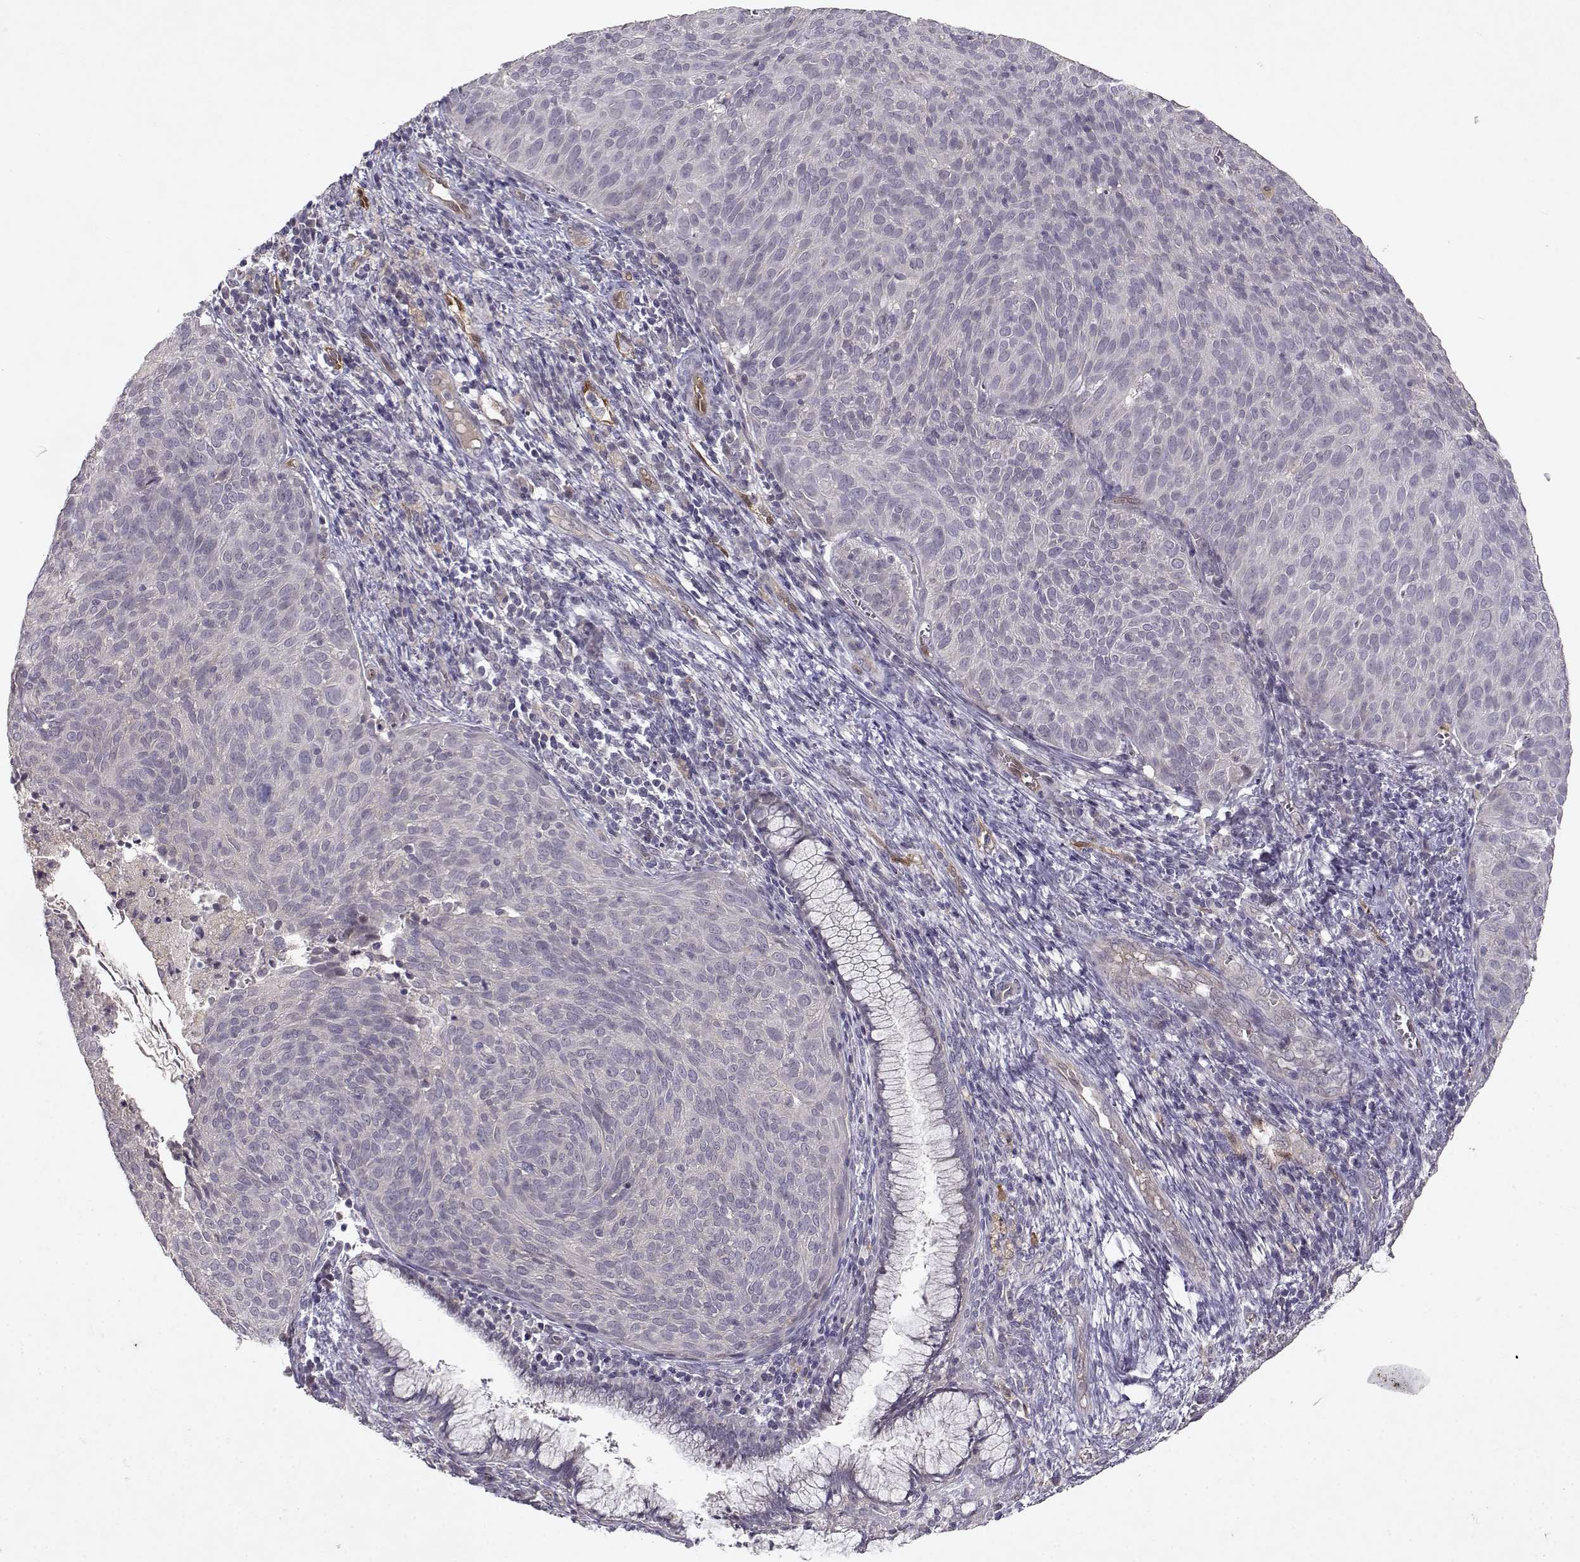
{"staining": {"intensity": "negative", "quantity": "none", "location": "none"}, "tissue": "cervical cancer", "cell_type": "Tumor cells", "image_type": "cancer", "snomed": [{"axis": "morphology", "description": "Squamous cell carcinoma, NOS"}, {"axis": "topography", "description": "Cervix"}], "caption": "This is an IHC photomicrograph of cervical squamous cell carcinoma. There is no staining in tumor cells.", "gene": "BMX", "patient": {"sex": "female", "age": 39}}